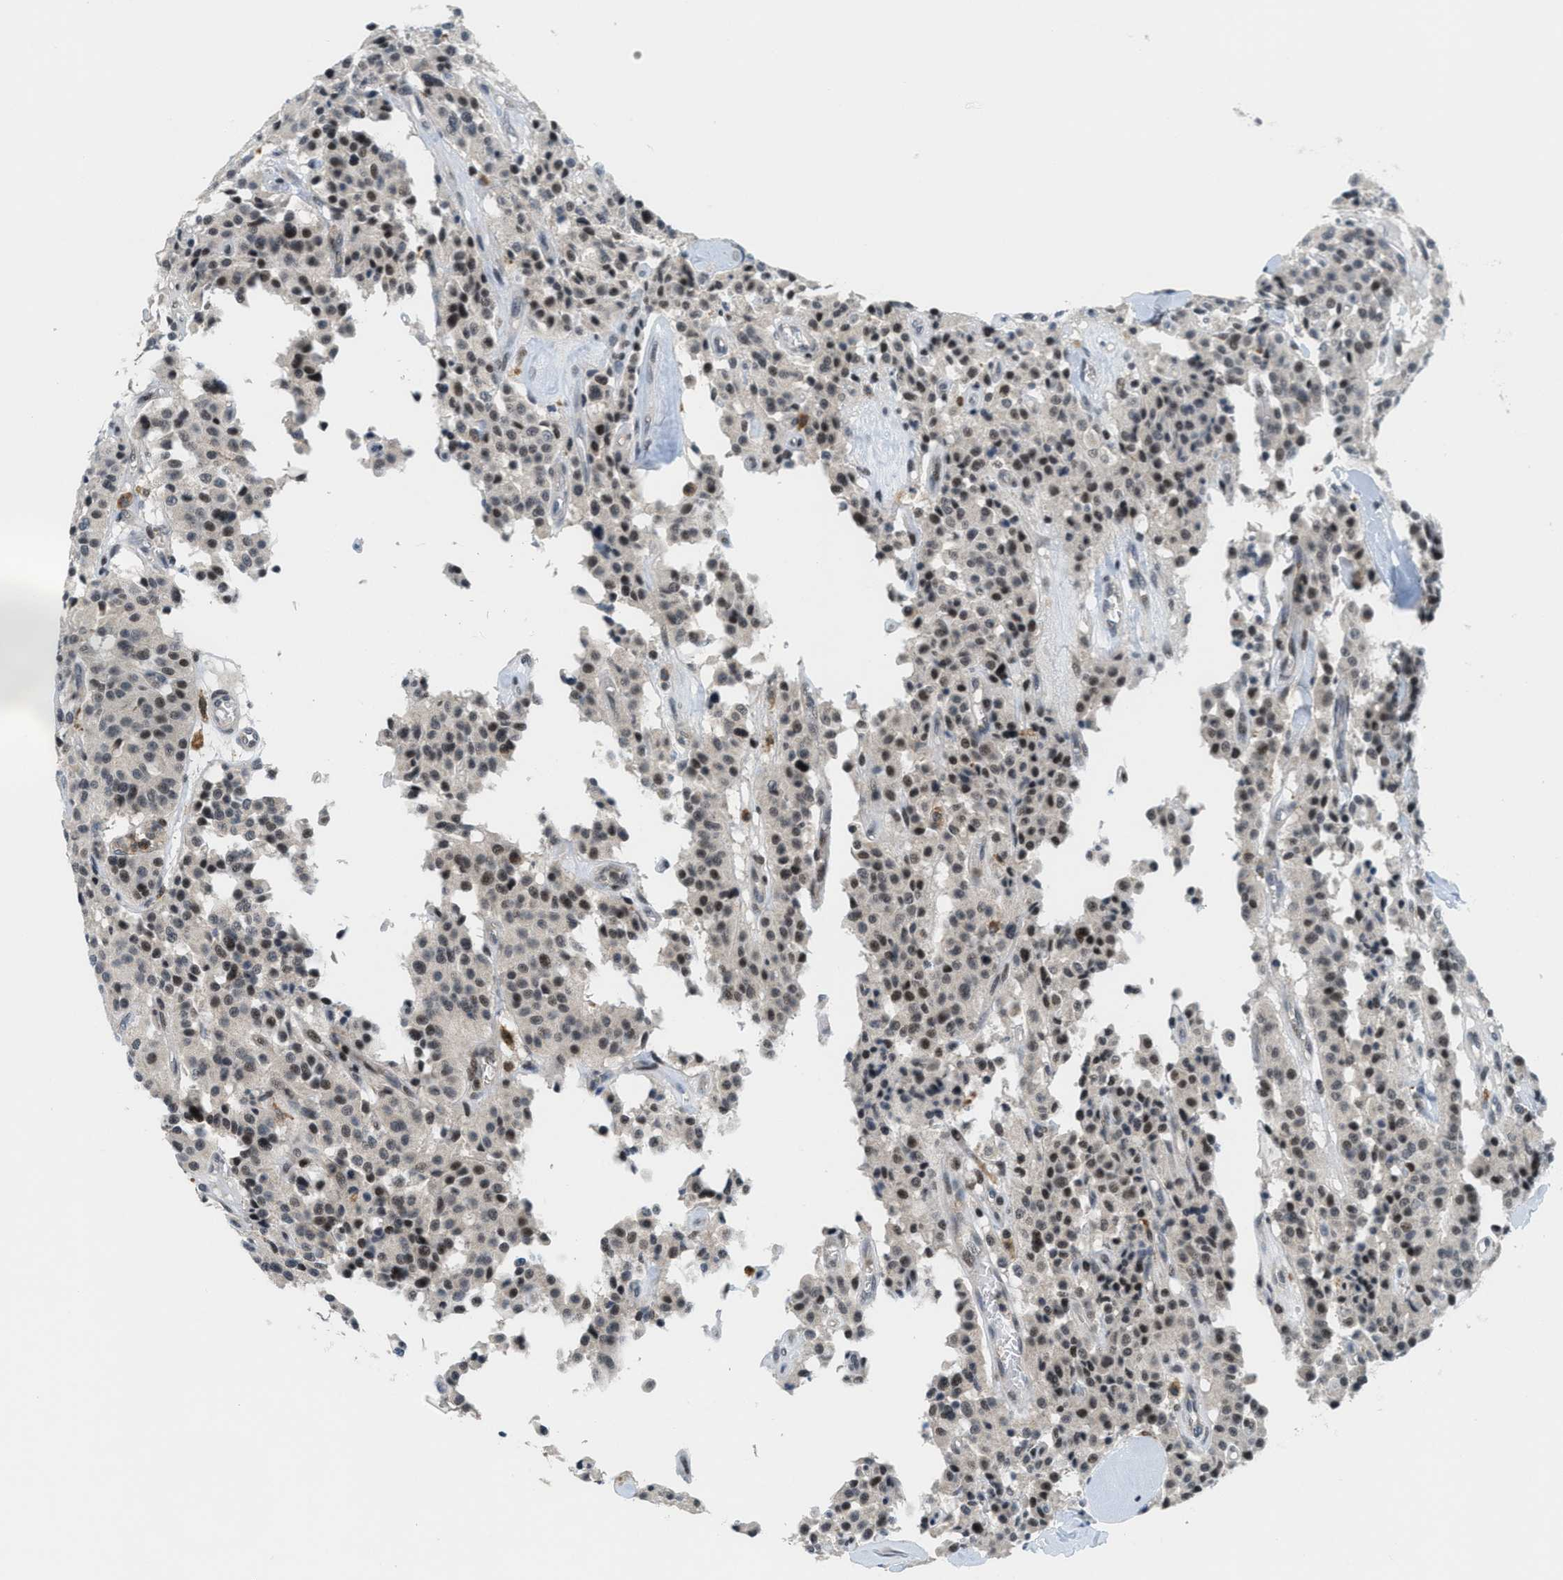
{"staining": {"intensity": "strong", "quantity": ">75%", "location": "nuclear"}, "tissue": "carcinoid", "cell_type": "Tumor cells", "image_type": "cancer", "snomed": [{"axis": "morphology", "description": "Carcinoid, malignant, NOS"}, {"axis": "topography", "description": "Lung"}], "caption": "Protein staining displays strong nuclear expression in about >75% of tumor cells in carcinoid (malignant).", "gene": "ING1", "patient": {"sex": "male", "age": 30}}